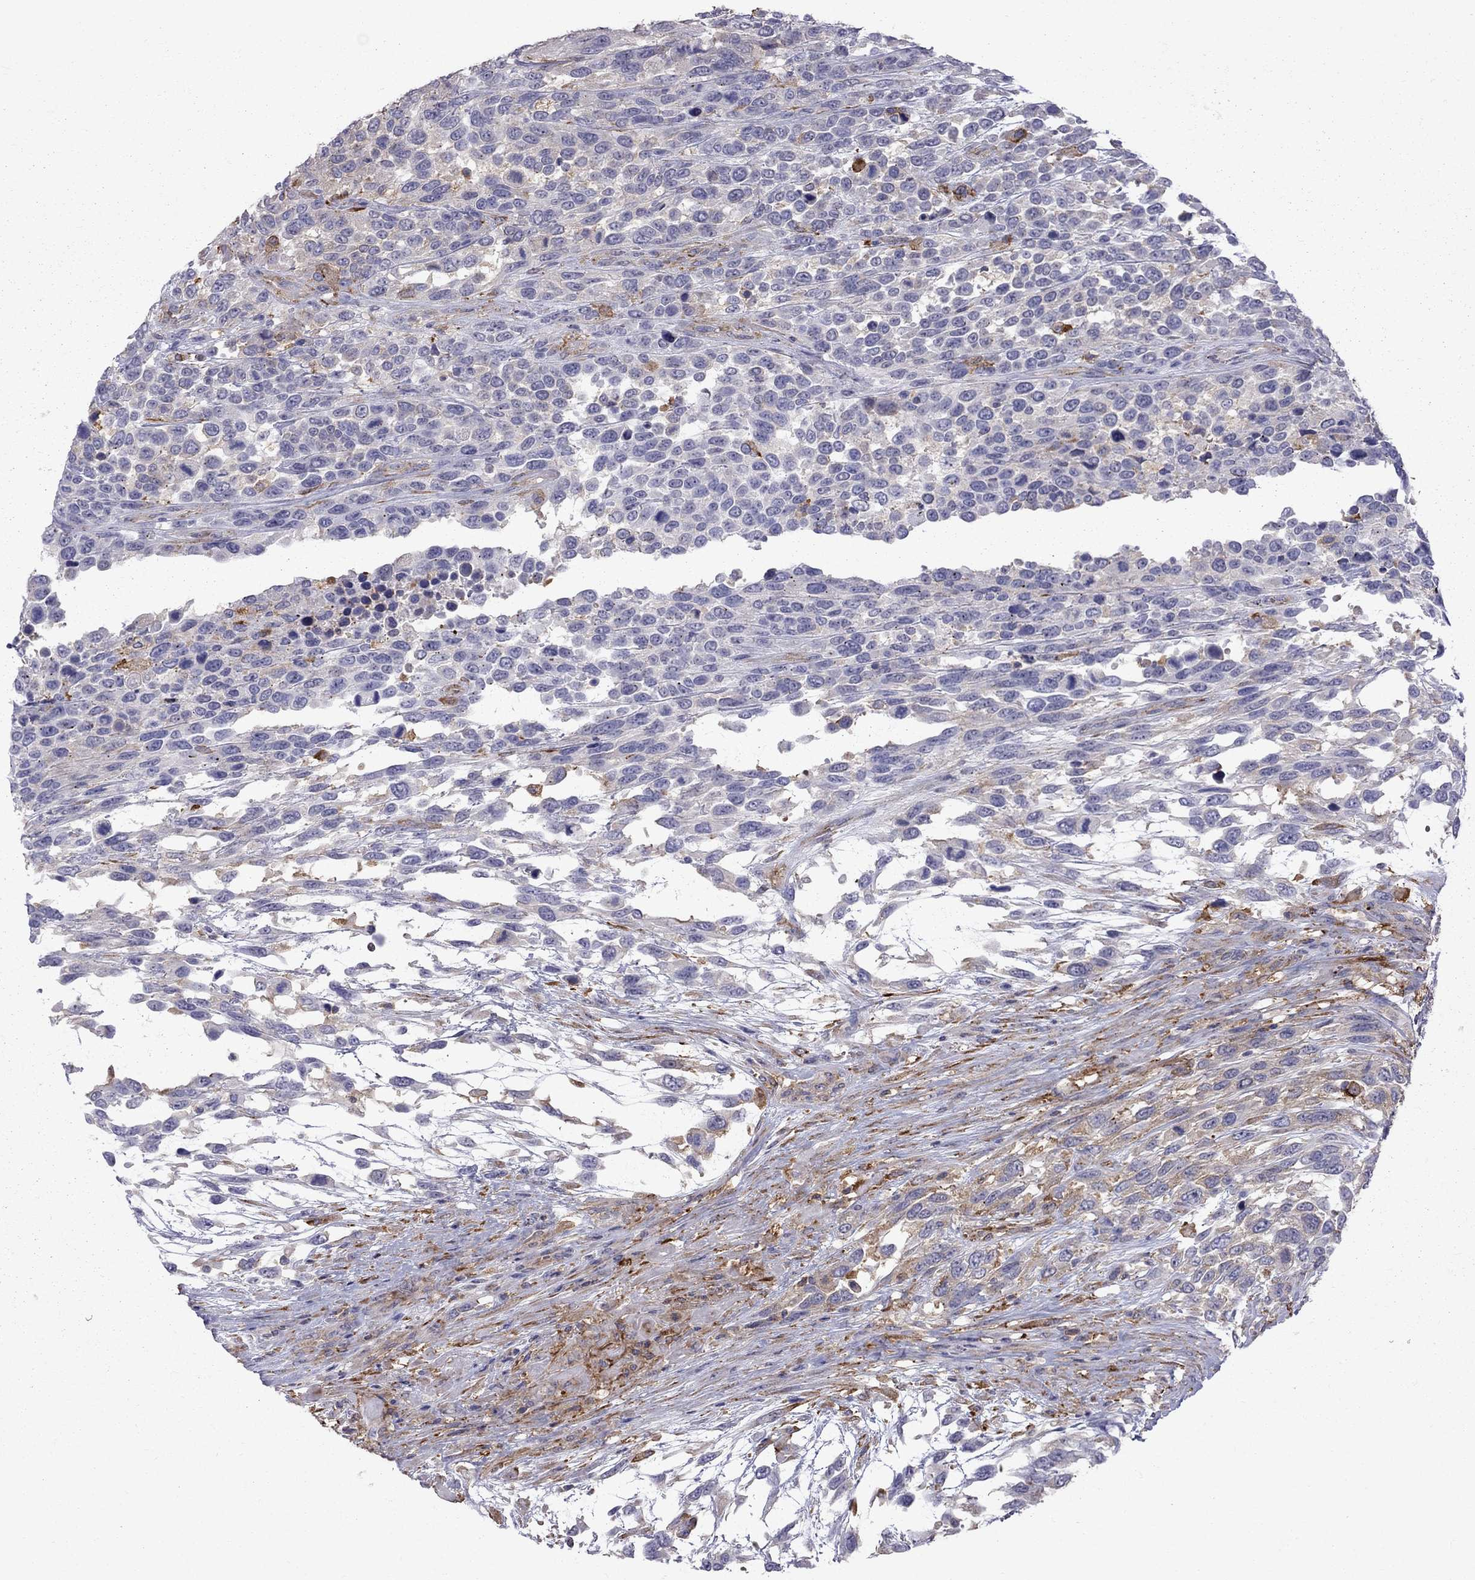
{"staining": {"intensity": "negative", "quantity": "none", "location": "none"}, "tissue": "urothelial cancer", "cell_type": "Tumor cells", "image_type": "cancer", "snomed": [{"axis": "morphology", "description": "Urothelial carcinoma, High grade"}, {"axis": "topography", "description": "Urinary bladder"}], "caption": "Immunohistochemical staining of urothelial carcinoma (high-grade) displays no significant staining in tumor cells.", "gene": "EIF4E3", "patient": {"sex": "female", "age": 70}}